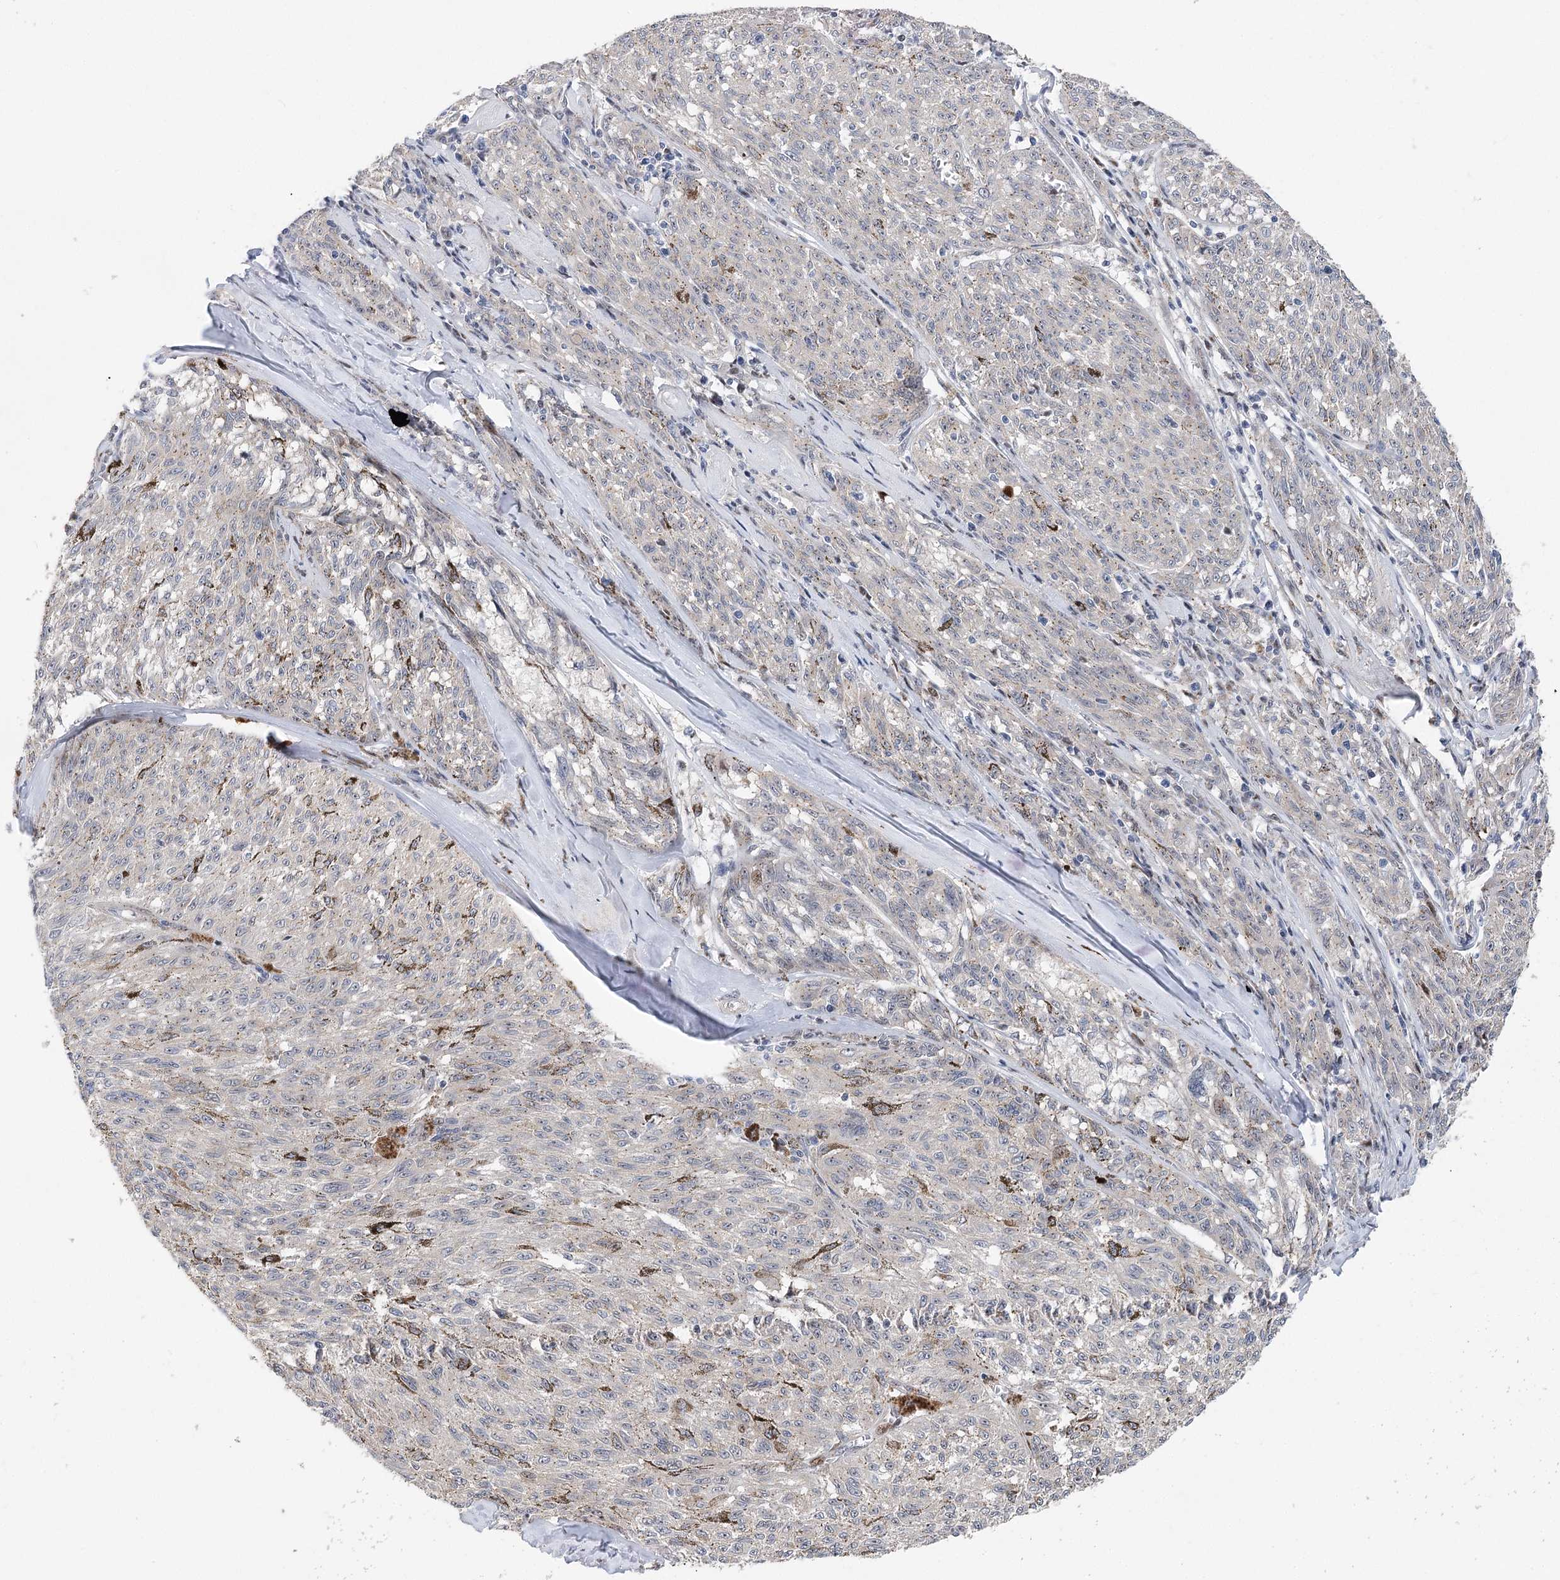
{"staining": {"intensity": "weak", "quantity": "<25%", "location": "nuclear"}, "tissue": "melanoma", "cell_type": "Tumor cells", "image_type": "cancer", "snomed": [{"axis": "morphology", "description": "Malignant melanoma, NOS"}, {"axis": "topography", "description": "Skin"}], "caption": "This micrograph is of malignant melanoma stained with immunohistochemistry to label a protein in brown with the nuclei are counter-stained blue. There is no positivity in tumor cells. Brightfield microscopy of immunohistochemistry stained with DAB (brown) and hematoxylin (blue), captured at high magnification.", "gene": "CAMTA1", "patient": {"sex": "female", "age": 72}}